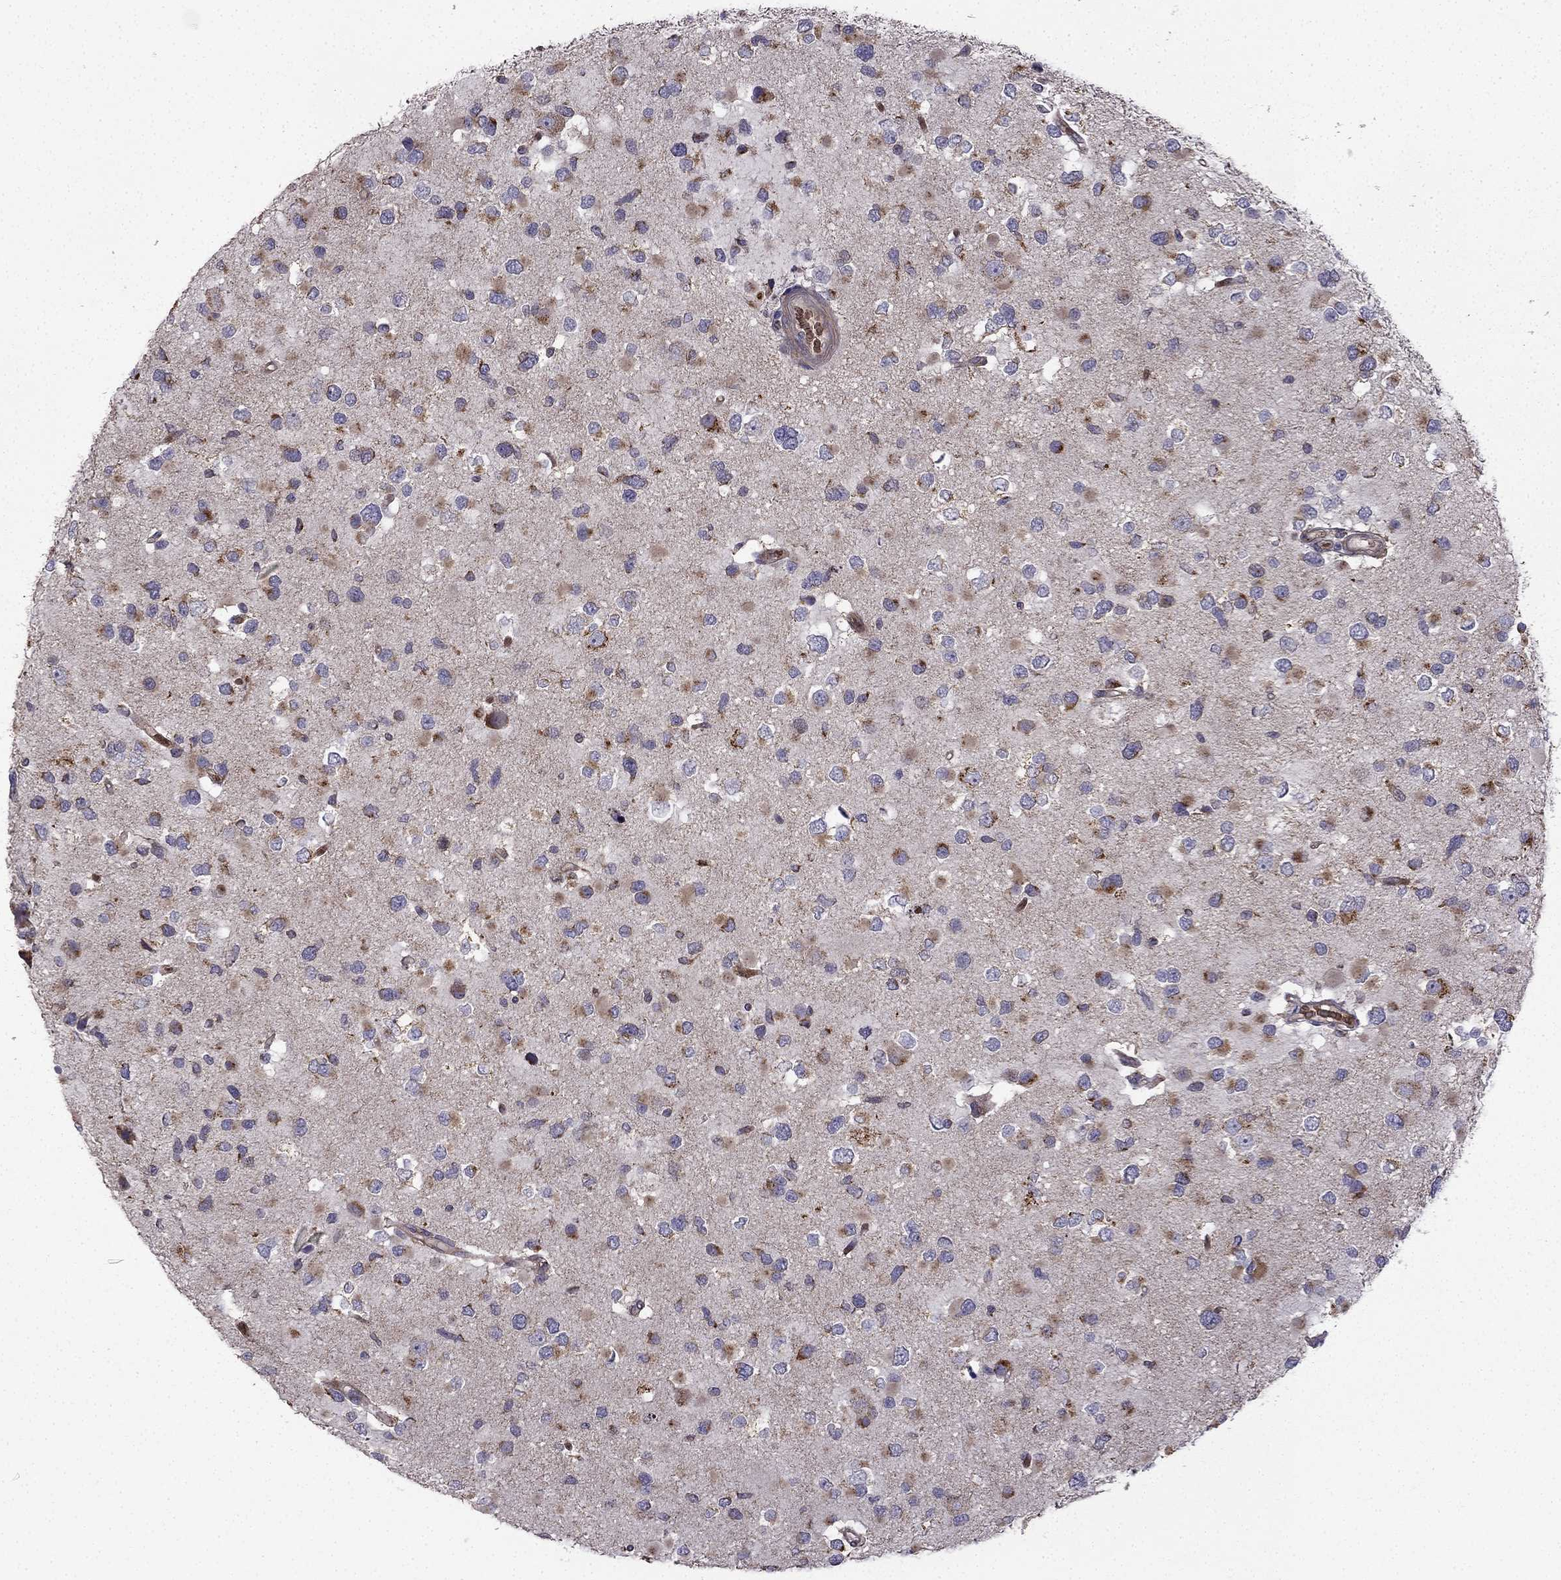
{"staining": {"intensity": "strong", "quantity": "<25%", "location": "cytoplasmic/membranous"}, "tissue": "glioma", "cell_type": "Tumor cells", "image_type": "cancer", "snomed": [{"axis": "morphology", "description": "Glioma, malignant, Low grade"}, {"axis": "topography", "description": "Brain"}], "caption": "Low-grade glioma (malignant) was stained to show a protein in brown. There is medium levels of strong cytoplasmic/membranous positivity in approximately <25% of tumor cells.", "gene": "B4GALT7", "patient": {"sex": "female", "age": 32}}